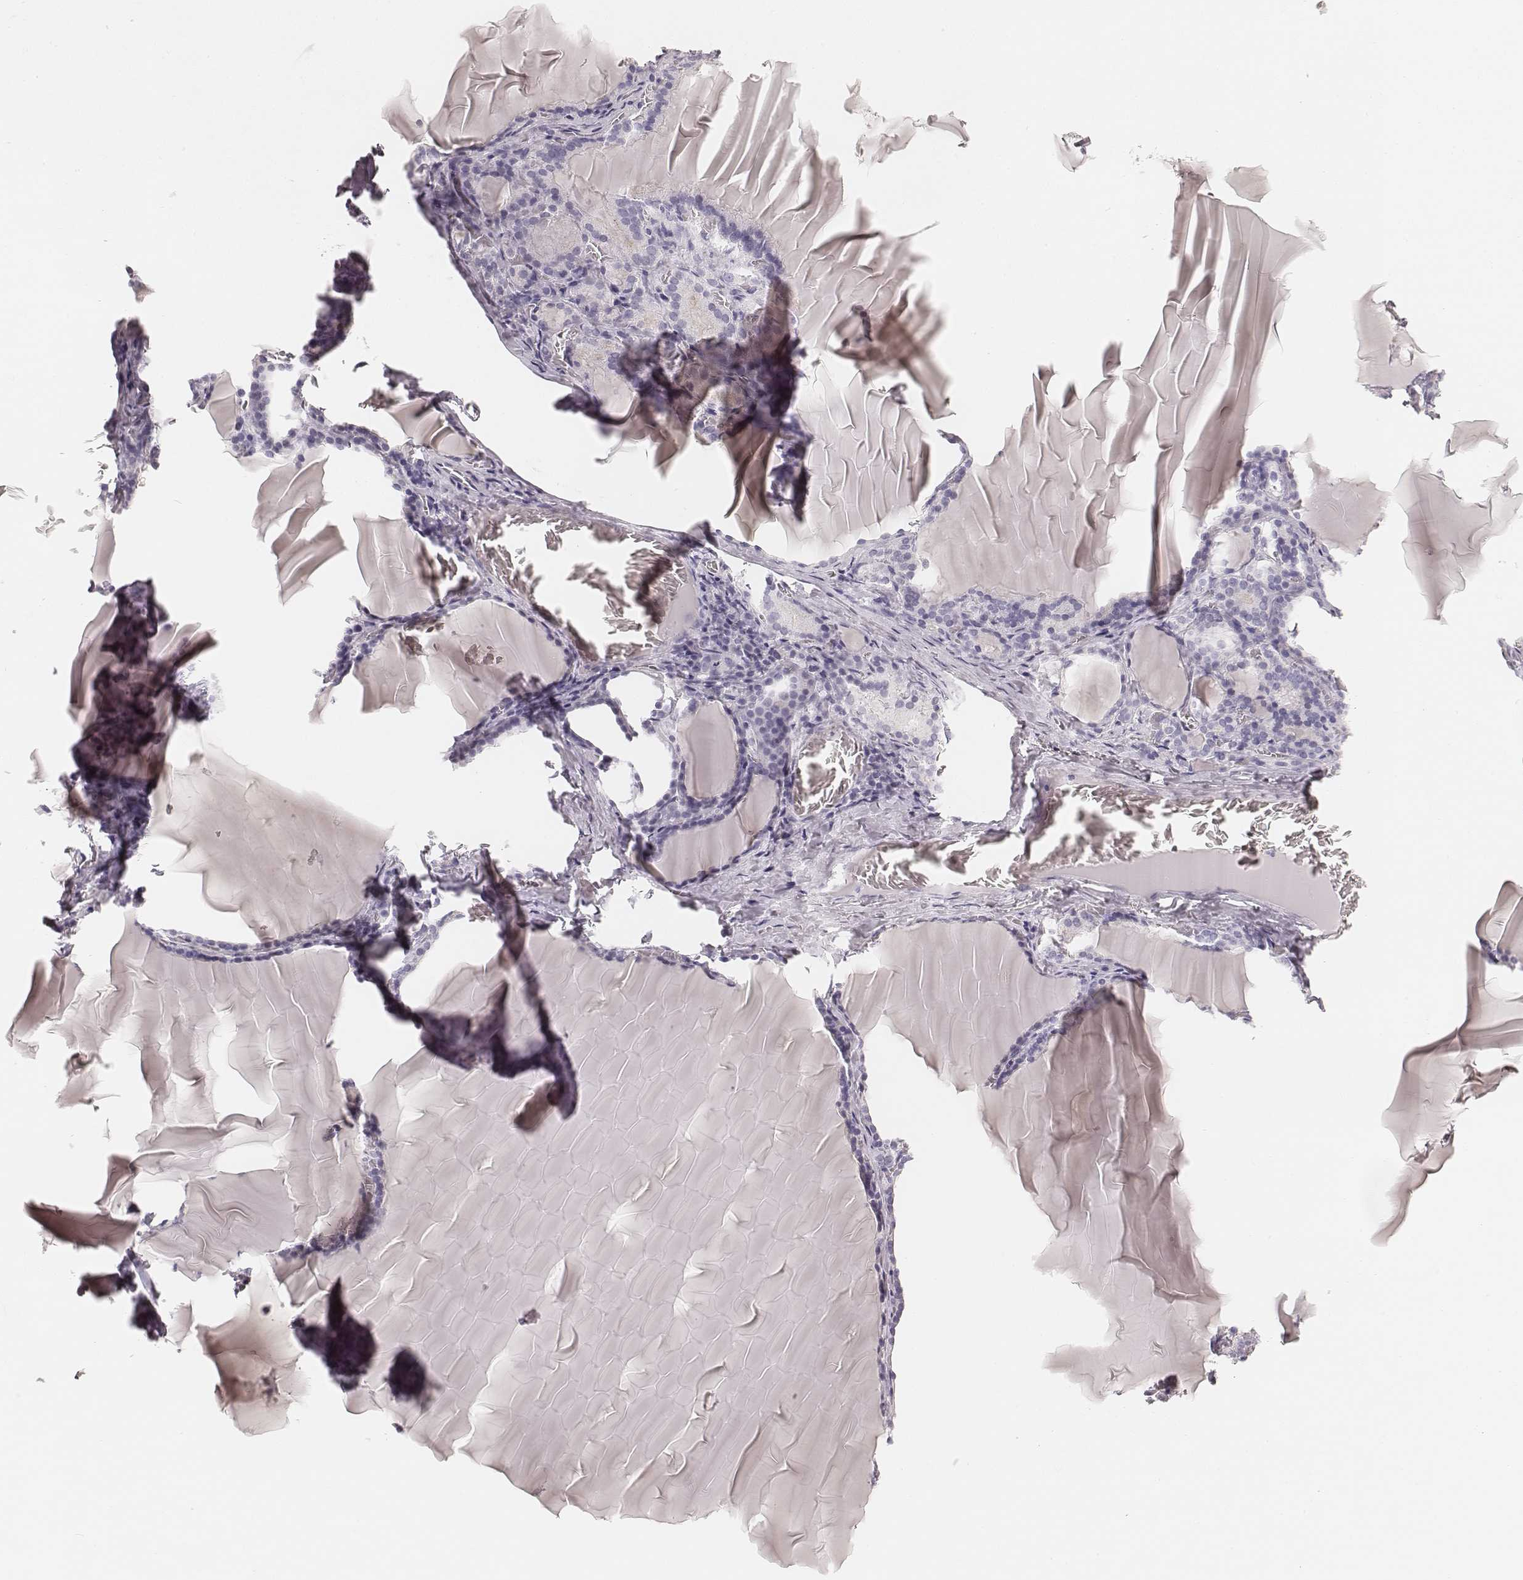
{"staining": {"intensity": "negative", "quantity": "none", "location": "none"}, "tissue": "thyroid gland", "cell_type": "Glandular cells", "image_type": "normal", "snomed": [{"axis": "morphology", "description": "Normal tissue, NOS"}, {"axis": "morphology", "description": "Hyperplasia, NOS"}, {"axis": "topography", "description": "Thyroid gland"}], "caption": "Immunohistochemical staining of unremarkable human thyroid gland demonstrates no significant expression in glandular cells. The staining was performed using DAB (3,3'-diaminobenzidine) to visualize the protein expression in brown, while the nuclei were stained in blue with hematoxylin (Magnification: 20x).", "gene": "HNF4G", "patient": {"sex": "female", "age": 27}}